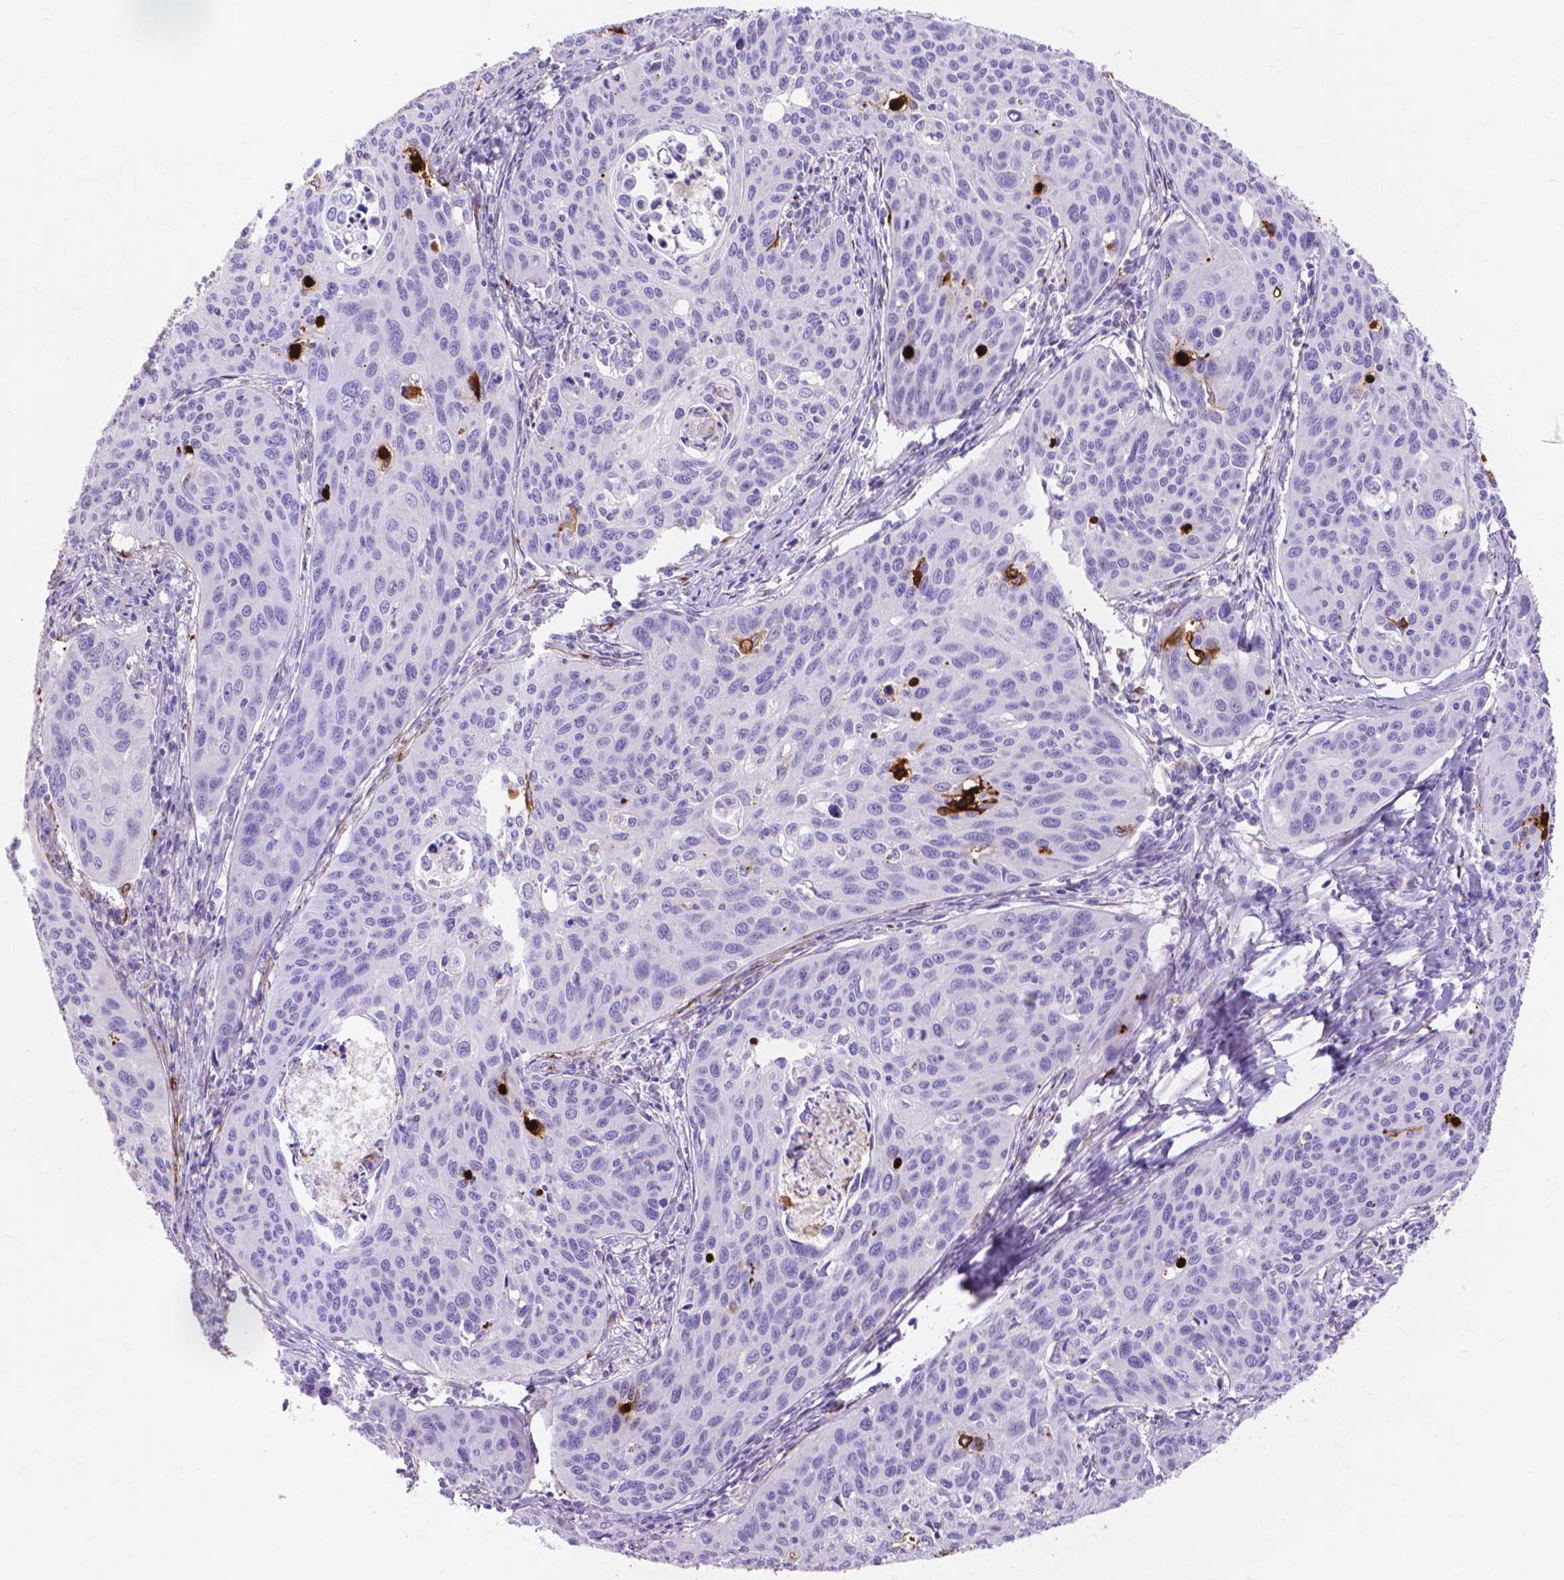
{"staining": {"intensity": "negative", "quantity": "none", "location": "none"}, "tissue": "cervical cancer", "cell_type": "Tumor cells", "image_type": "cancer", "snomed": [{"axis": "morphology", "description": "Squamous cell carcinoma, NOS"}, {"axis": "topography", "description": "Cervix"}], "caption": "The immunohistochemistry image has no significant positivity in tumor cells of cervical cancer (squamous cell carcinoma) tissue.", "gene": "MMP11", "patient": {"sex": "female", "age": 31}}